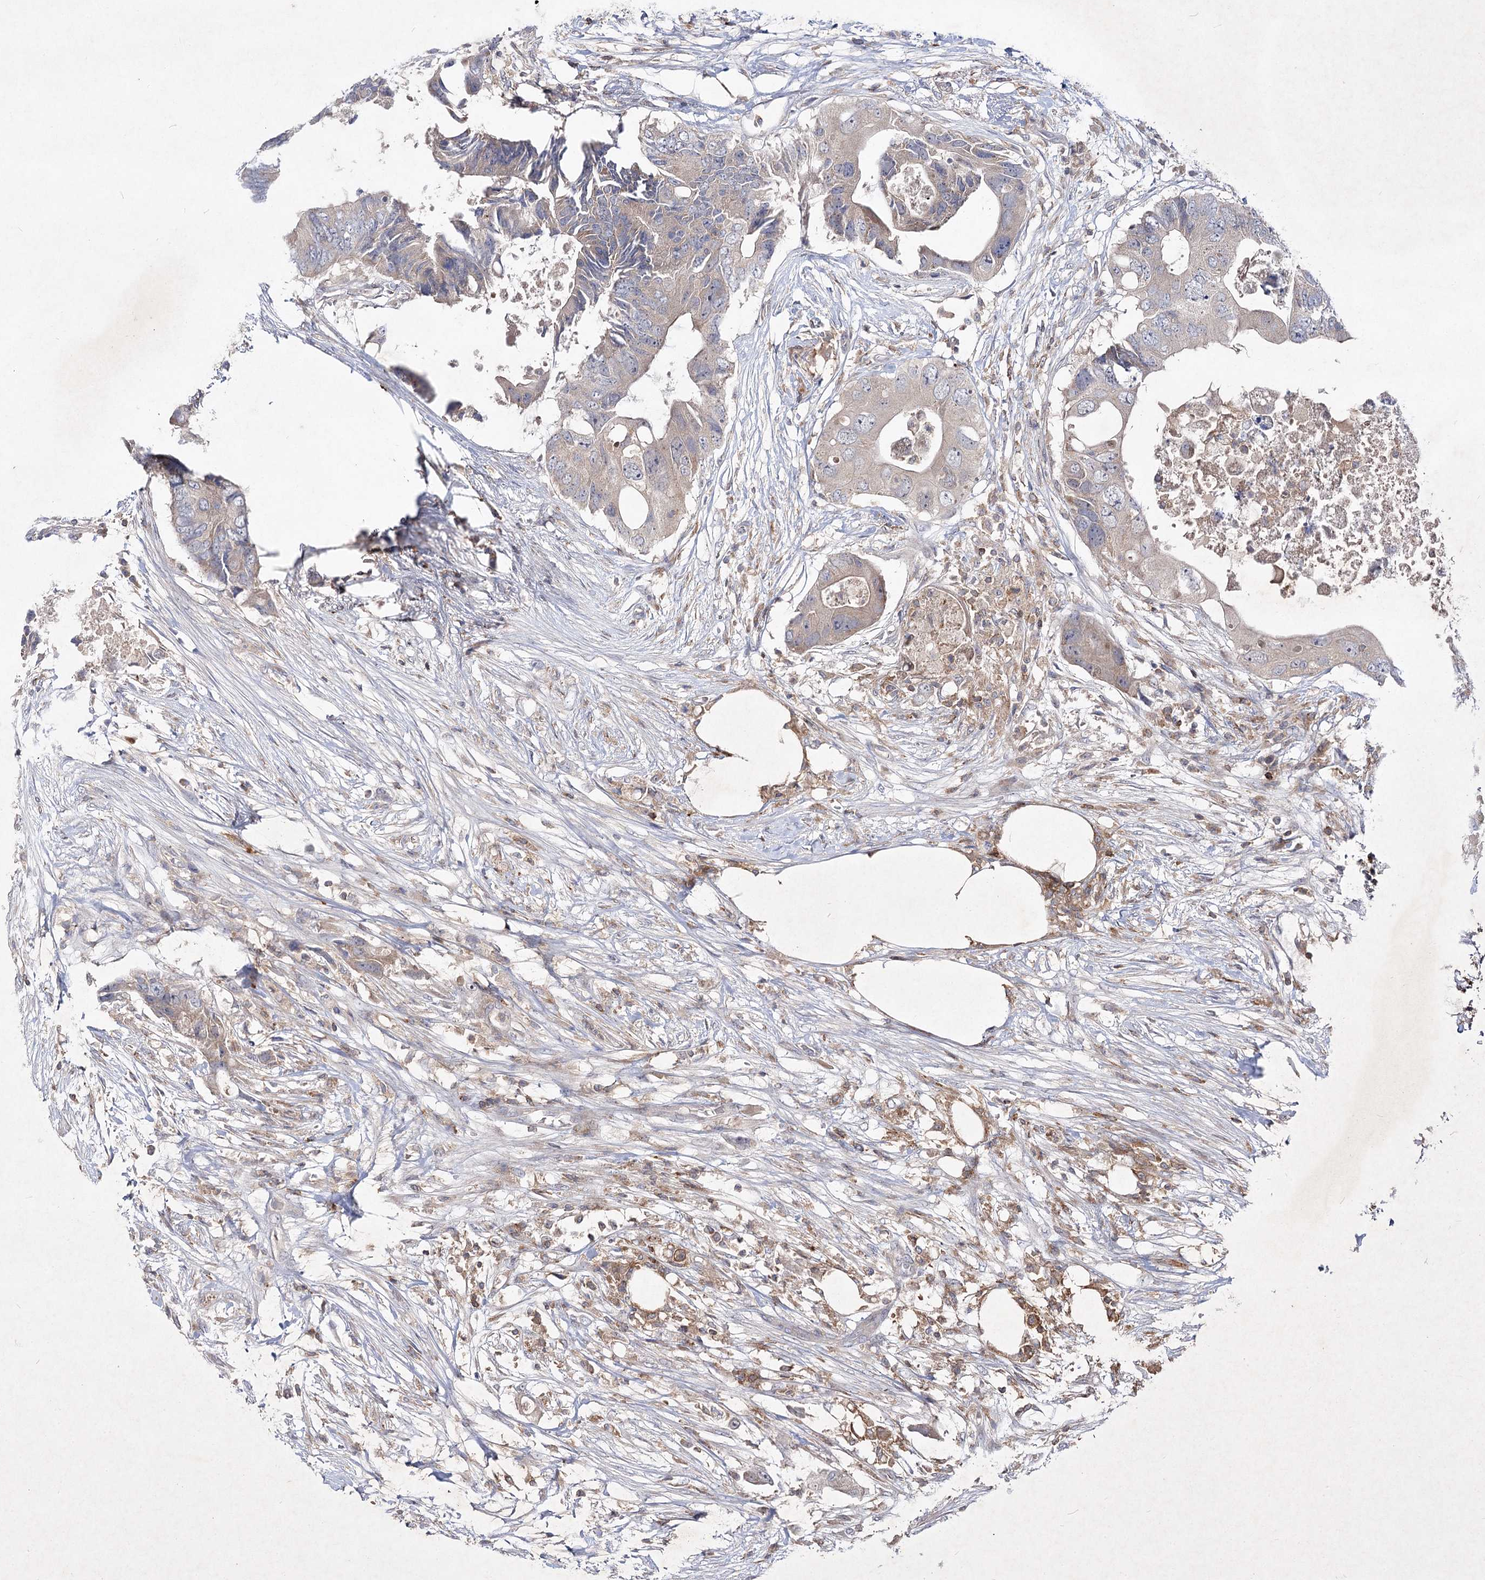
{"staining": {"intensity": "weak", "quantity": "<25%", "location": "cytoplasmic/membranous"}, "tissue": "colorectal cancer", "cell_type": "Tumor cells", "image_type": "cancer", "snomed": [{"axis": "morphology", "description": "Adenocarcinoma, NOS"}, {"axis": "topography", "description": "Colon"}], "caption": "Tumor cells are negative for protein expression in human colorectal cancer.", "gene": "CIB2", "patient": {"sex": "male", "age": 71}}